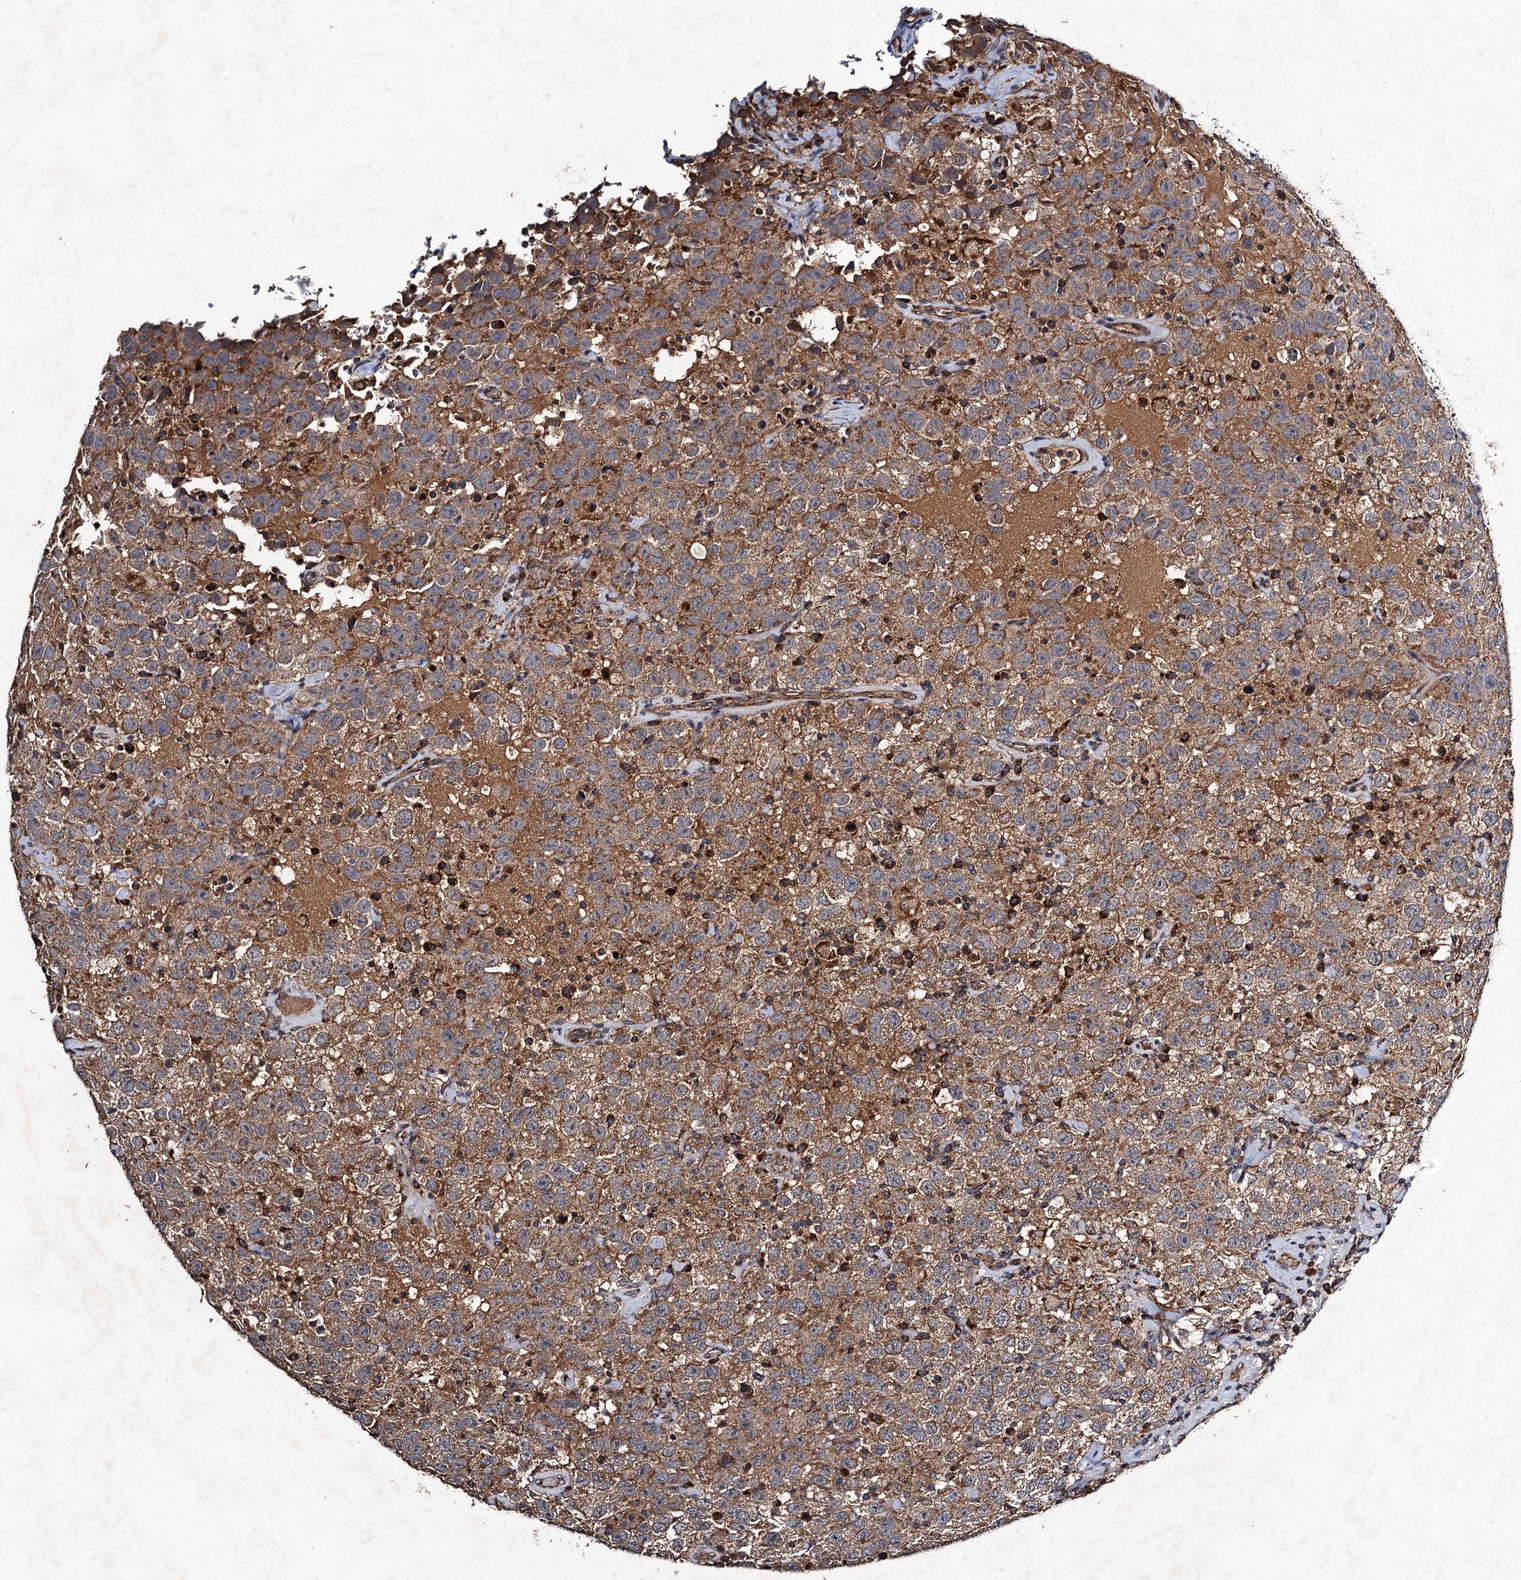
{"staining": {"intensity": "moderate", "quantity": ">75%", "location": "cytoplasmic/membranous"}, "tissue": "testis cancer", "cell_type": "Tumor cells", "image_type": "cancer", "snomed": [{"axis": "morphology", "description": "Seminoma, NOS"}, {"axis": "topography", "description": "Testis"}], "caption": "A brown stain labels moderate cytoplasmic/membranous staining of a protein in testis cancer (seminoma) tumor cells.", "gene": "NDUFA13", "patient": {"sex": "male", "age": 41}}